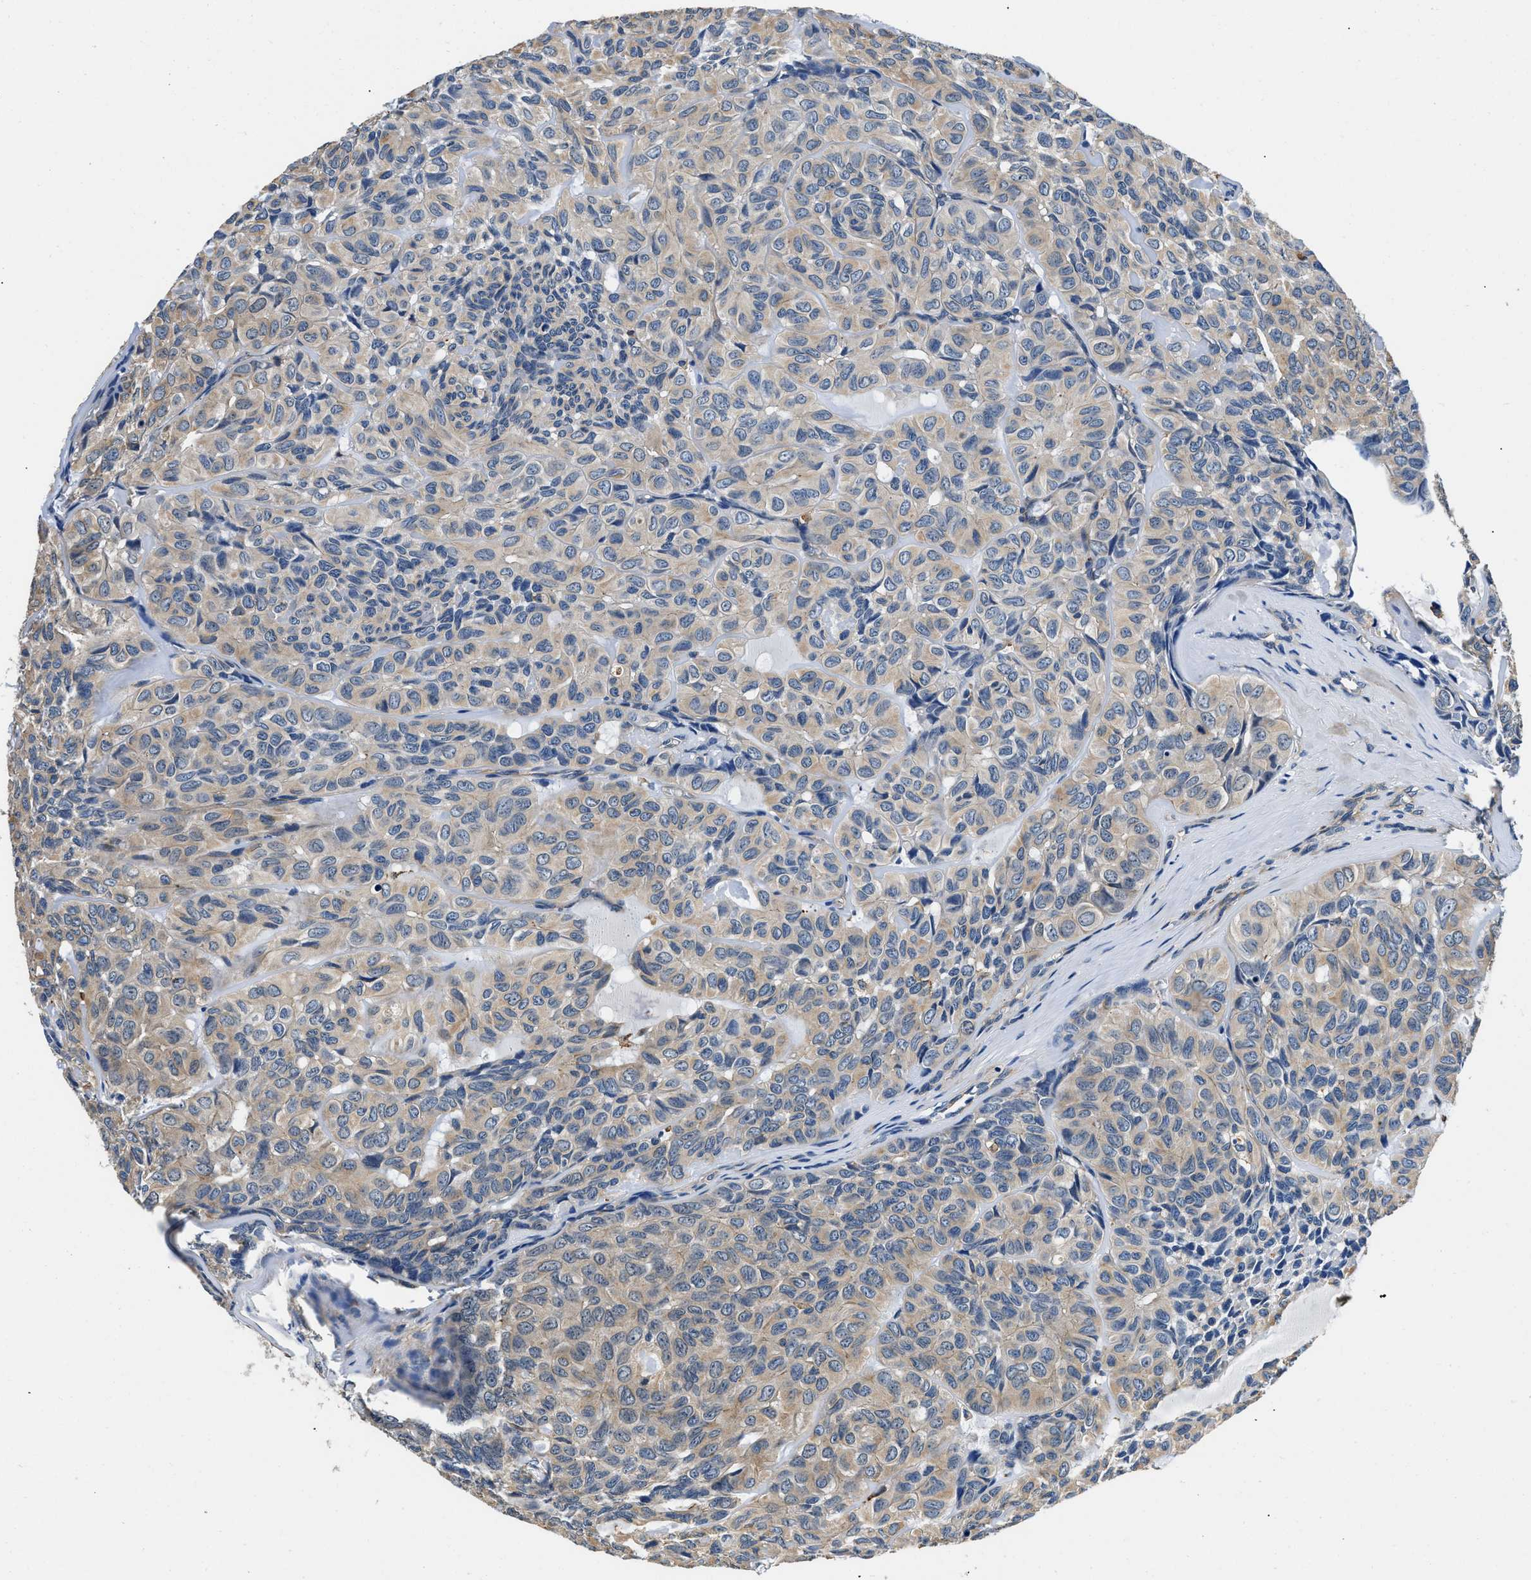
{"staining": {"intensity": "moderate", "quantity": ">75%", "location": "cytoplasmic/membranous"}, "tissue": "head and neck cancer", "cell_type": "Tumor cells", "image_type": "cancer", "snomed": [{"axis": "morphology", "description": "Adenocarcinoma, NOS"}, {"axis": "topography", "description": "Salivary gland, NOS"}, {"axis": "topography", "description": "Head-Neck"}], "caption": "Head and neck adenocarcinoma stained for a protein (brown) shows moderate cytoplasmic/membranous positive positivity in approximately >75% of tumor cells.", "gene": "ZFAND3", "patient": {"sex": "female", "age": 76}}